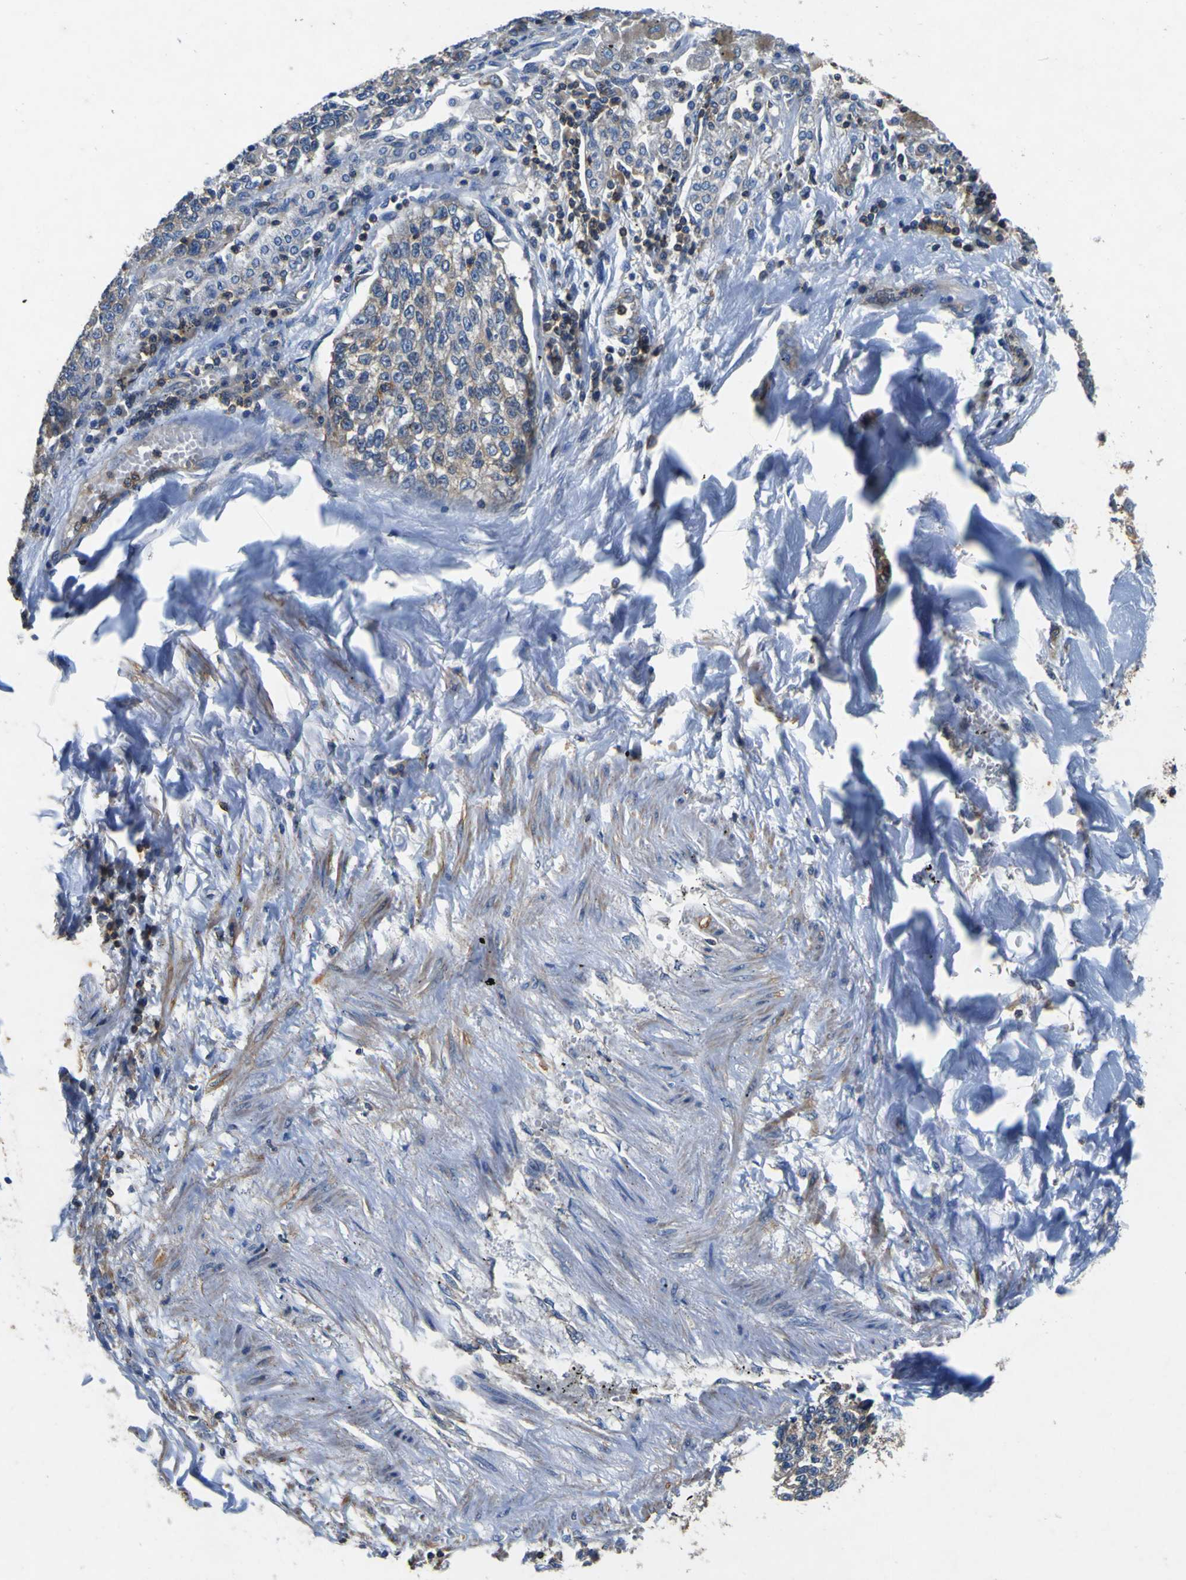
{"staining": {"intensity": "weak", "quantity": ">75%", "location": "cytoplasmic/membranous"}, "tissue": "lung cancer", "cell_type": "Tumor cells", "image_type": "cancer", "snomed": [{"axis": "morphology", "description": "Adenocarcinoma, NOS"}, {"axis": "topography", "description": "Lung"}], "caption": "Human adenocarcinoma (lung) stained with a brown dye reveals weak cytoplasmic/membranous positive positivity in about >75% of tumor cells.", "gene": "CNR2", "patient": {"sex": "male", "age": 49}}